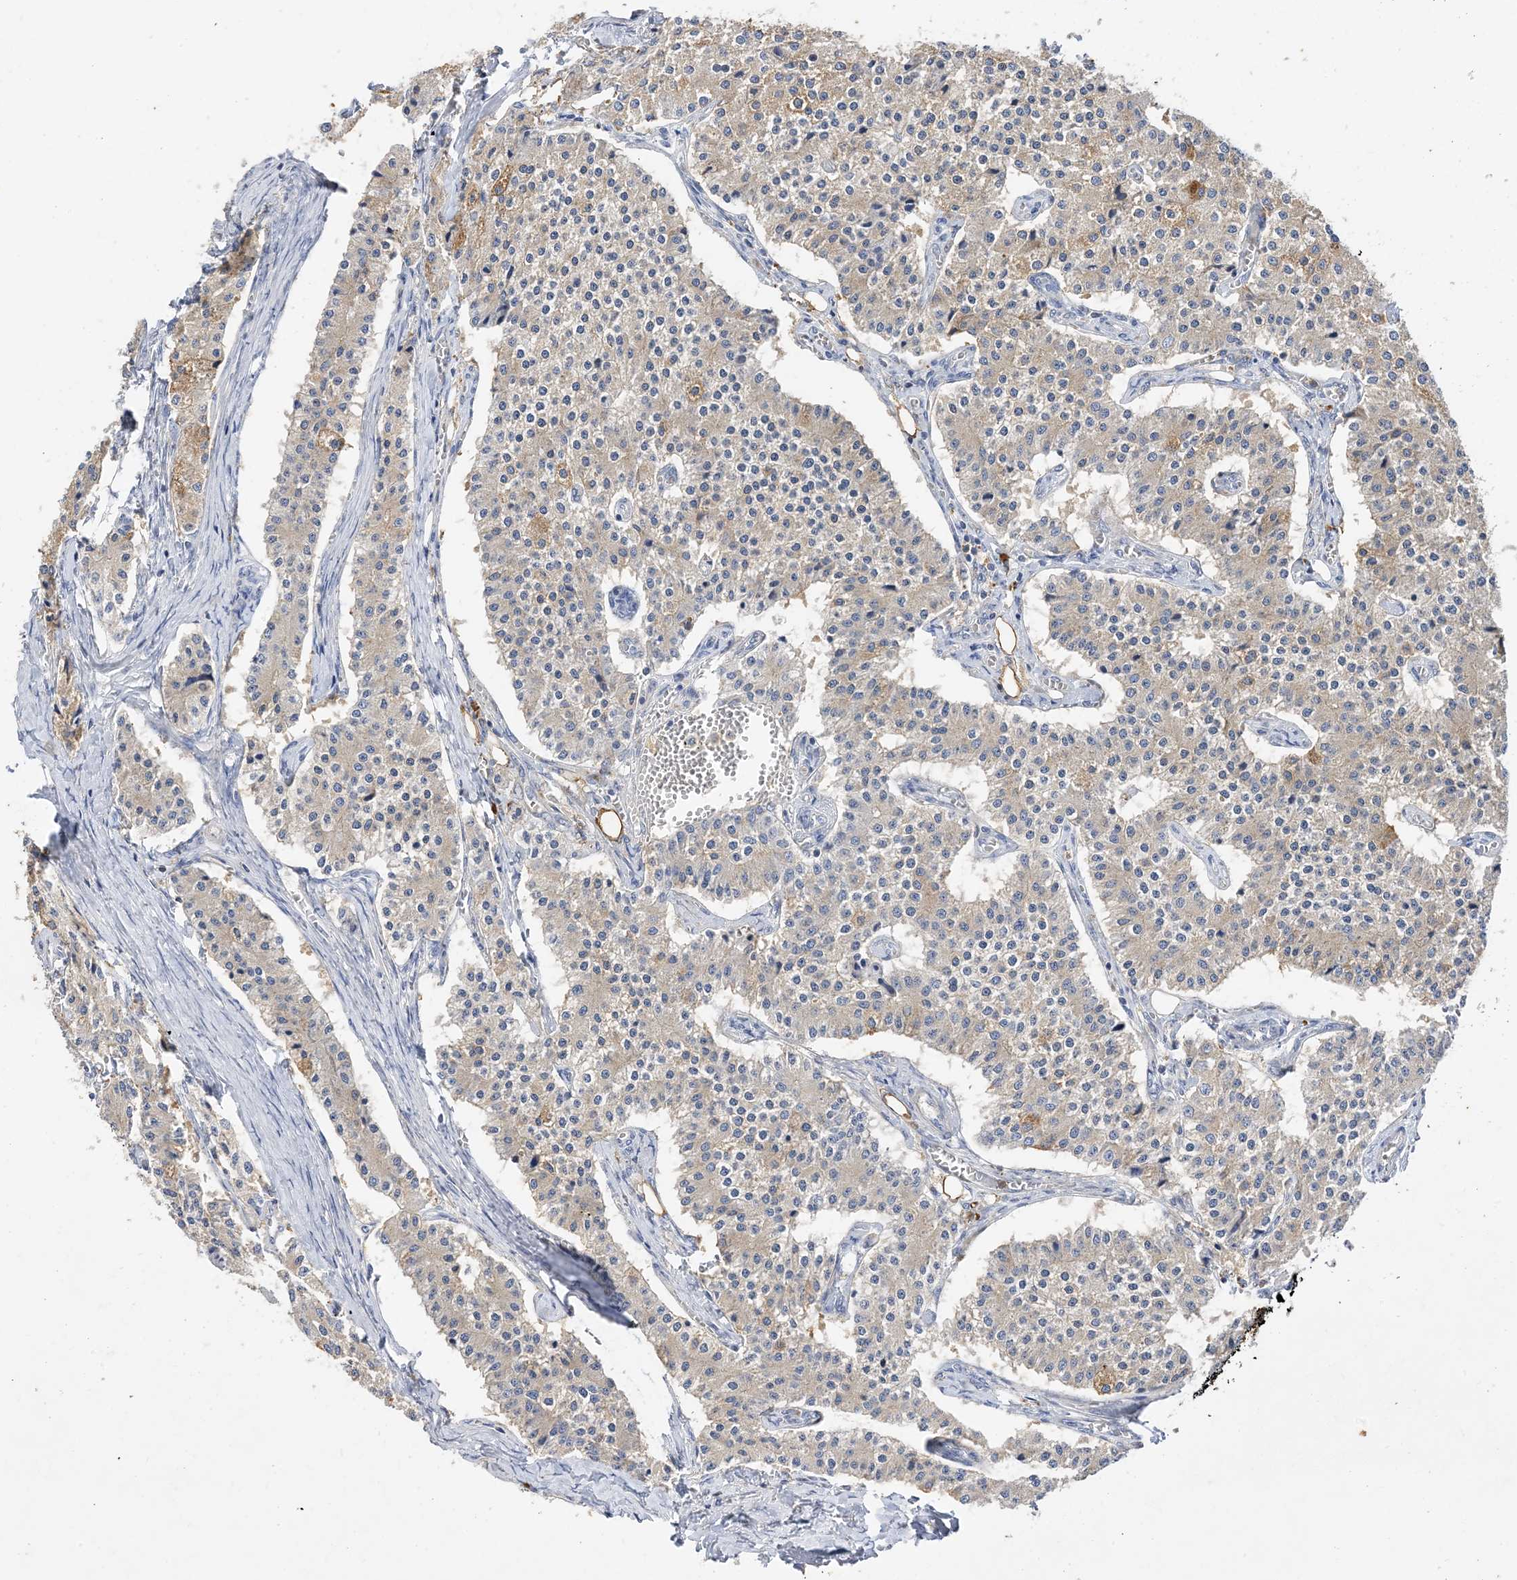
{"staining": {"intensity": "weak", "quantity": "25%-75%", "location": "cytoplasmic/membranous"}, "tissue": "carcinoid", "cell_type": "Tumor cells", "image_type": "cancer", "snomed": [{"axis": "morphology", "description": "Carcinoid, malignant, NOS"}, {"axis": "topography", "description": "Colon"}], "caption": "Carcinoid was stained to show a protein in brown. There is low levels of weak cytoplasmic/membranous expression in about 25%-75% of tumor cells. (DAB IHC, brown staining for protein, blue staining for nuclei).", "gene": "ARV1", "patient": {"sex": "female", "age": 52}}